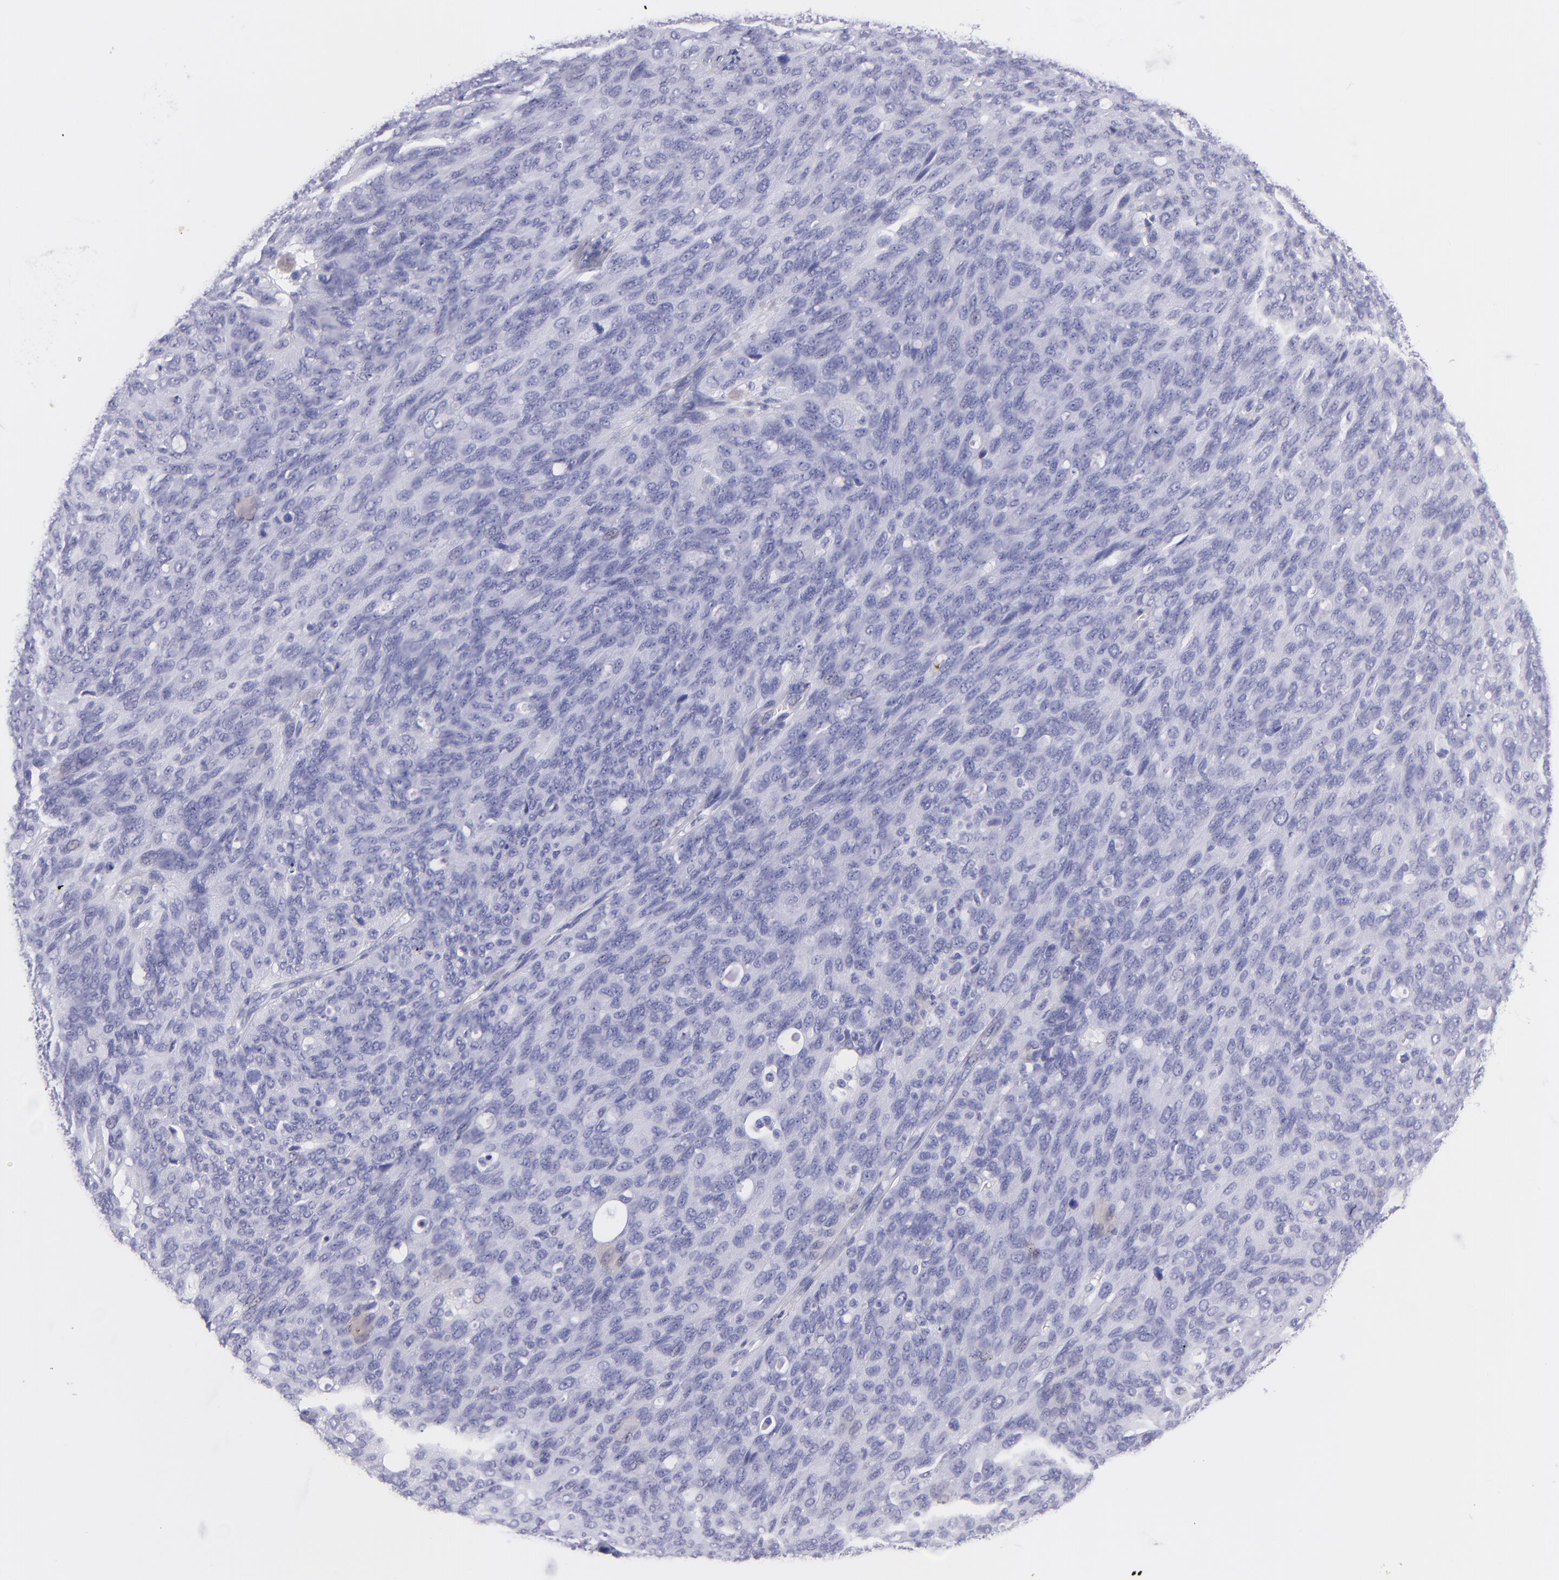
{"staining": {"intensity": "negative", "quantity": "none", "location": "none"}, "tissue": "ovarian cancer", "cell_type": "Tumor cells", "image_type": "cancer", "snomed": [{"axis": "morphology", "description": "Carcinoma, endometroid"}, {"axis": "topography", "description": "Ovary"}], "caption": "Tumor cells show no significant staining in endometroid carcinoma (ovarian).", "gene": "CNP", "patient": {"sex": "female", "age": 60}}